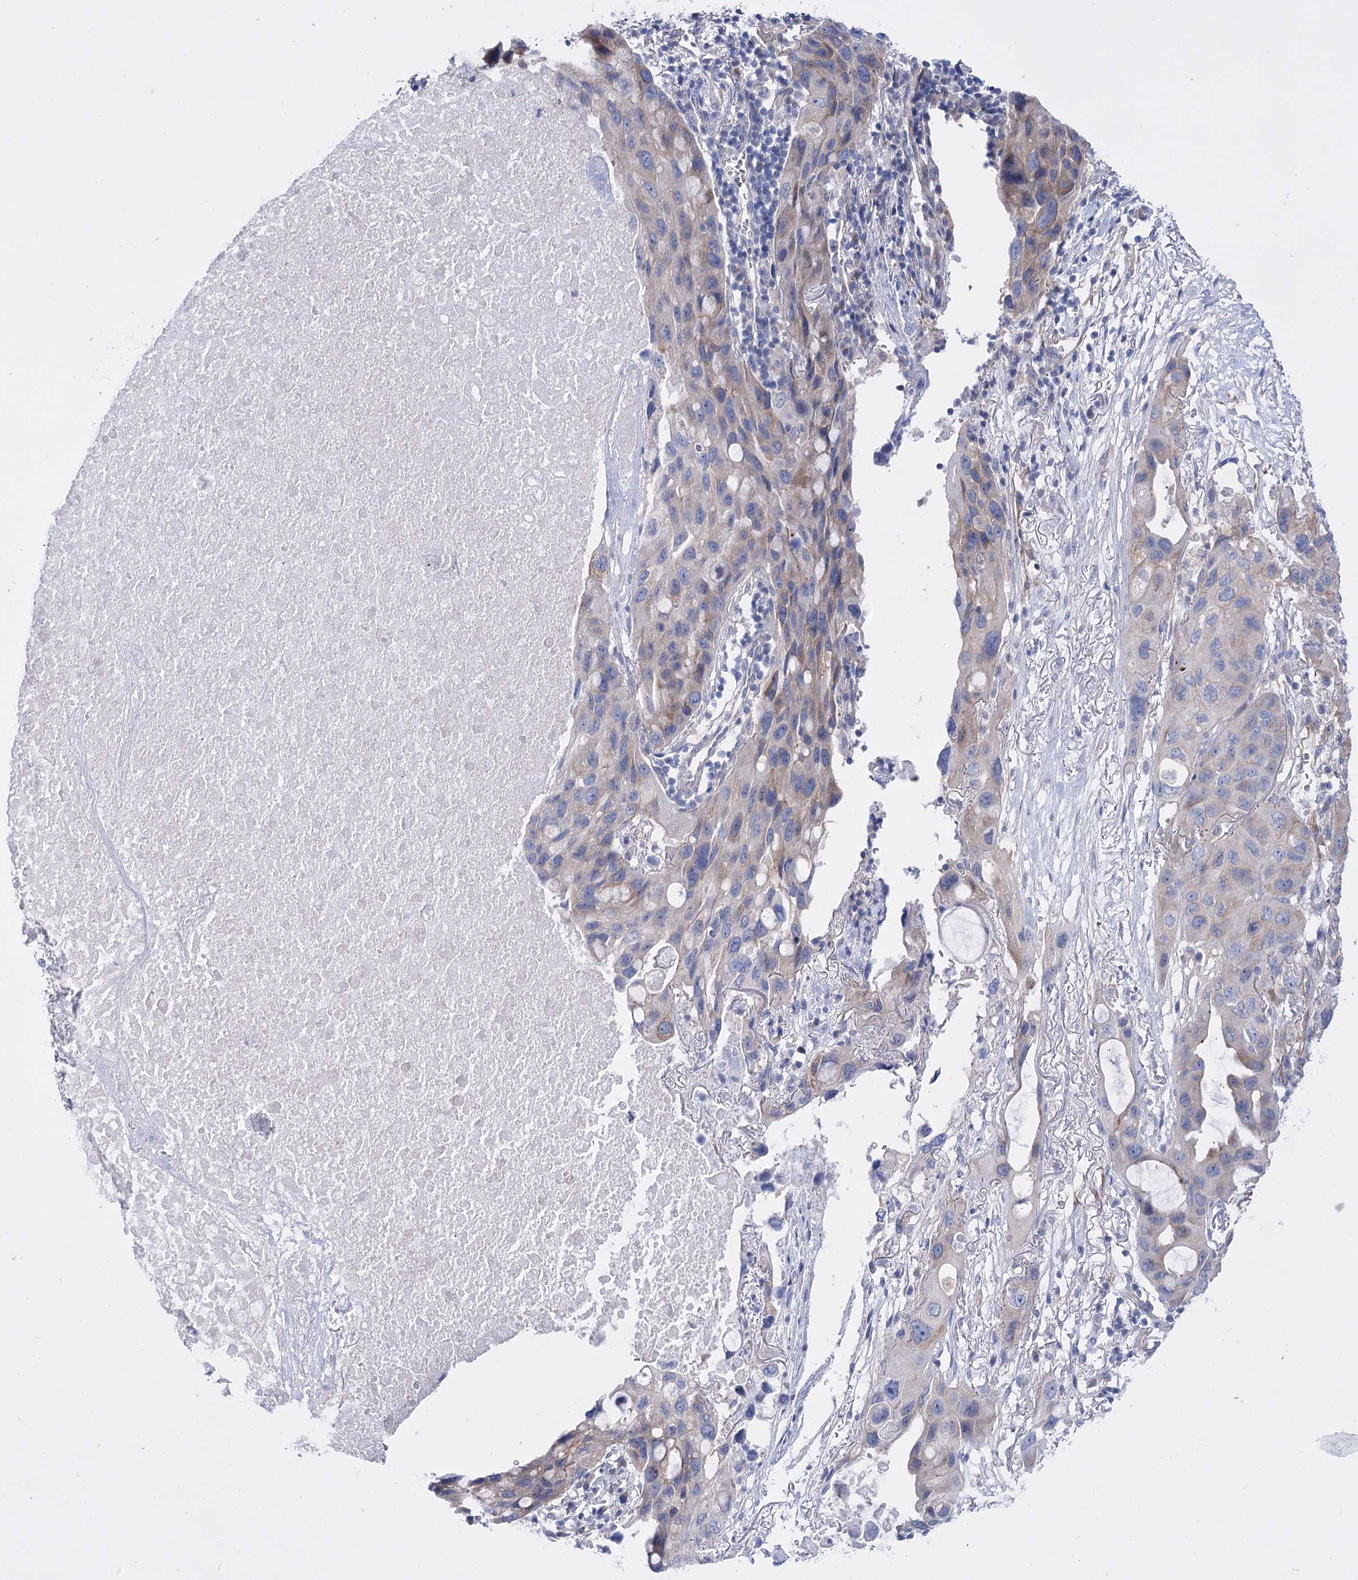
{"staining": {"intensity": "negative", "quantity": "none", "location": "none"}, "tissue": "lung cancer", "cell_type": "Tumor cells", "image_type": "cancer", "snomed": [{"axis": "morphology", "description": "Squamous cell carcinoma, NOS"}, {"axis": "topography", "description": "Lung"}], "caption": "IHC histopathology image of lung squamous cell carcinoma stained for a protein (brown), which displays no staining in tumor cells. The staining was performed using DAB (3,3'-diaminobenzidine) to visualize the protein expression in brown, while the nuclei were stained in blue with hematoxylin (Magnification: 20x).", "gene": "LRRC34", "patient": {"sex": "female", "age": 73}}